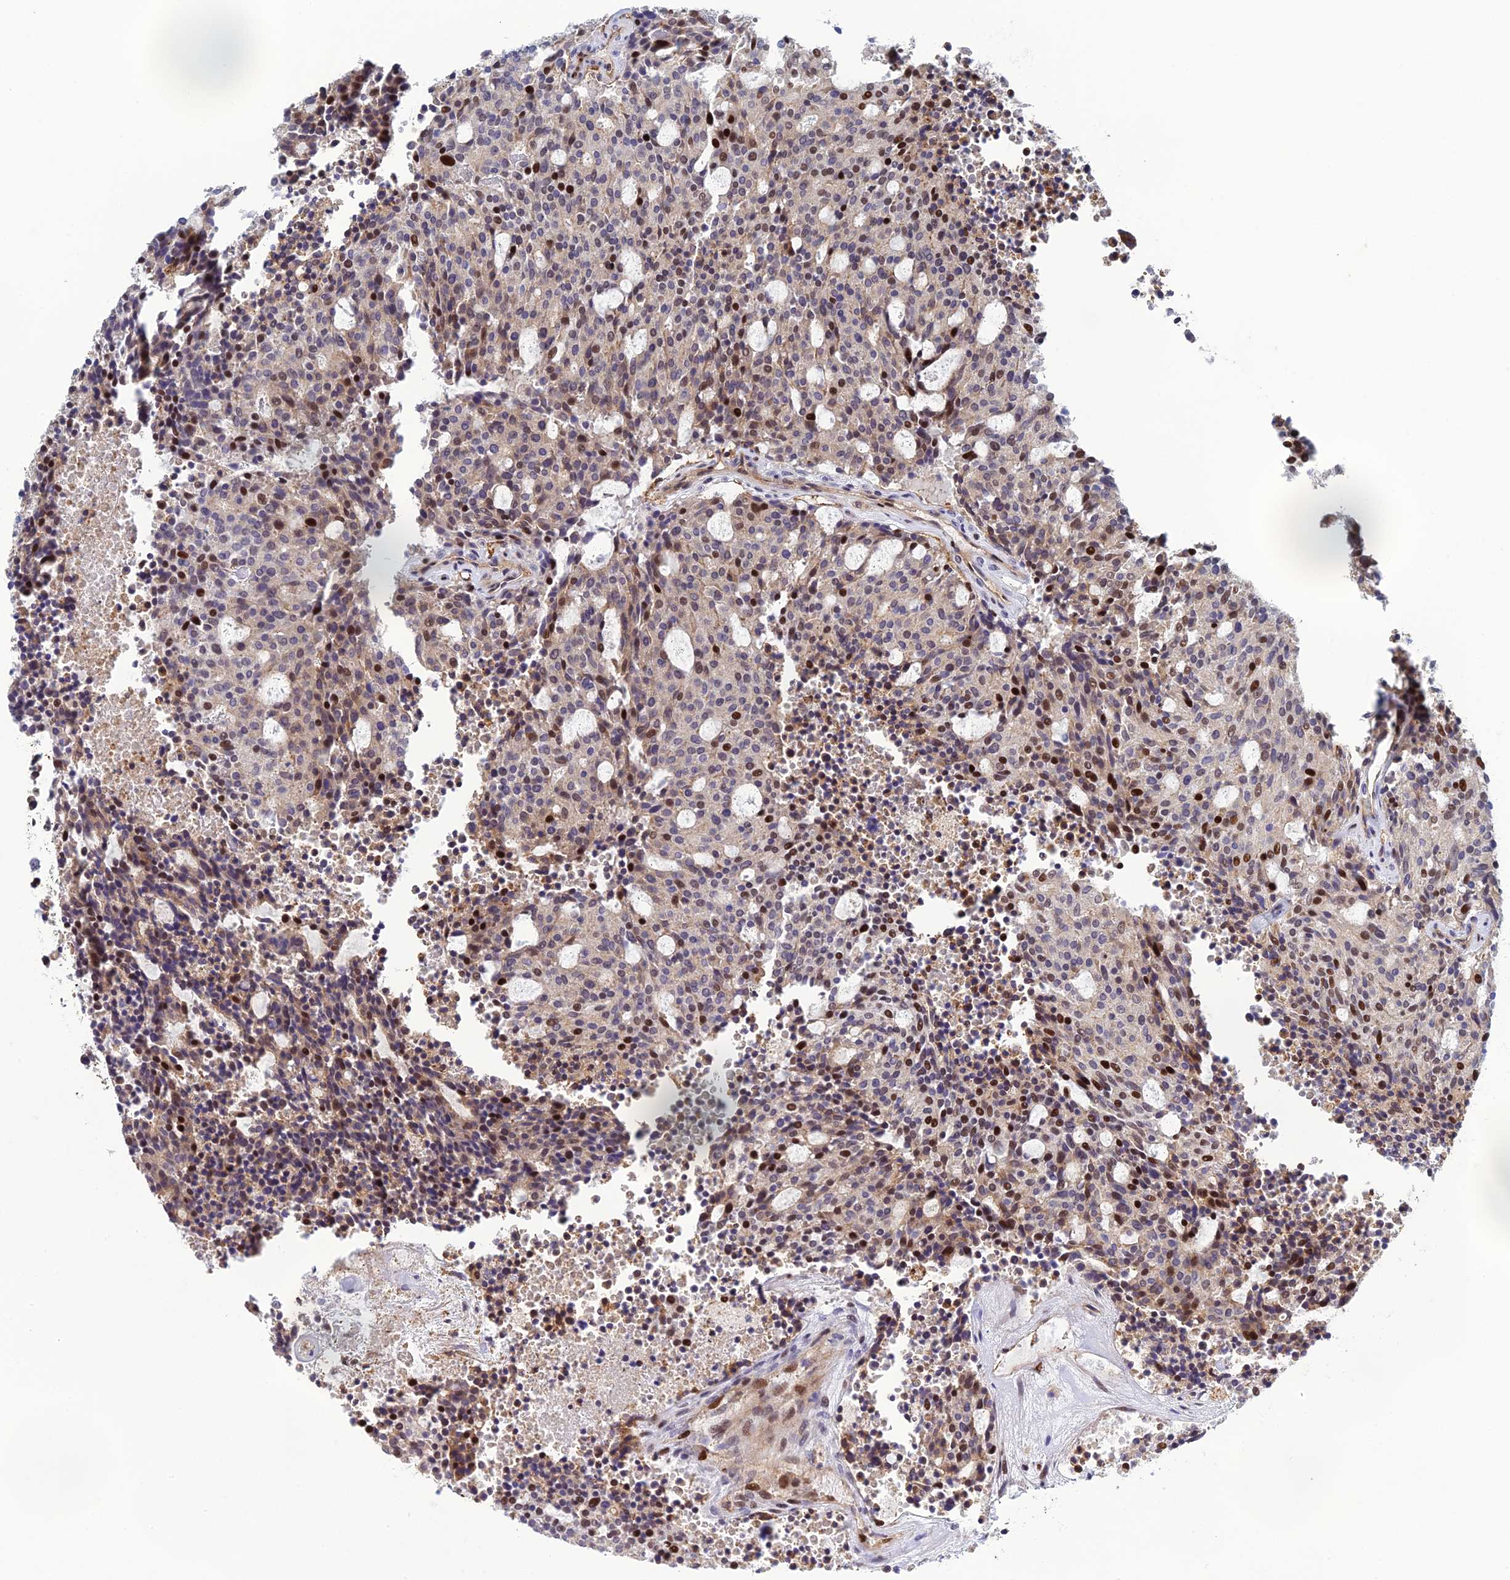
{"staining": {"intensity": "moderate", "quantity": "<25%", "location": "nuclear"}, "tissue": "carcinoid", "cell_type": "Tumor cells", "image_type": "cancer", "snomed": [{"axis": "morphology", "description": "Carcinoid, malignant, NOS"}, {"axis": "topography", "description": "Pancreas"}], "caption": "Immunohistochemical staining of carcinoid displays low levels of moderate nuclear protein staining in about <25% of tumor cells.", "gene": "RANBP3", "patient": {"sex": "female", "age": 54}}